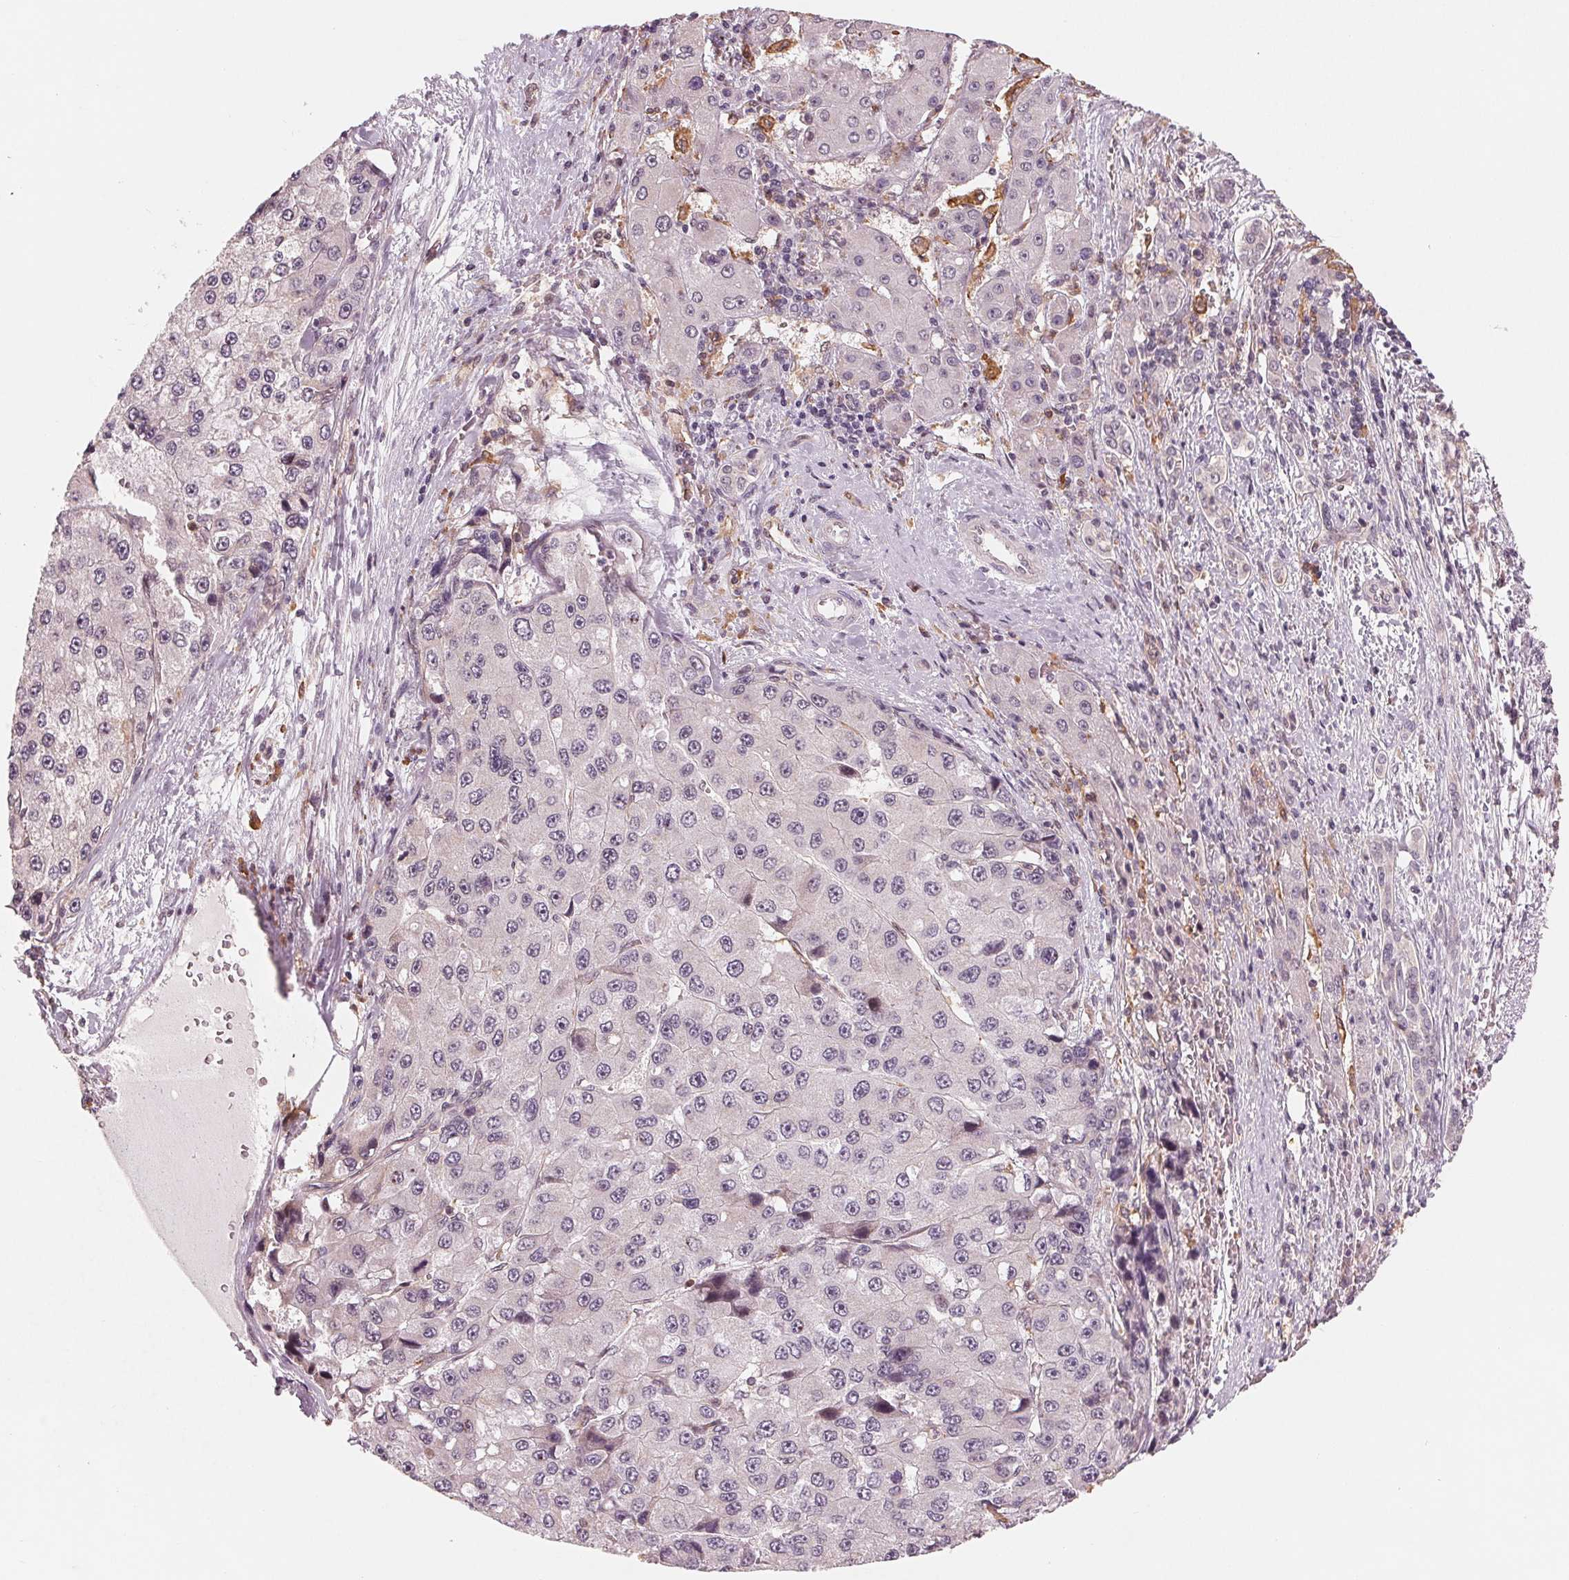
{"staining": {"intensity": "negative", "quantity": "none", "location": "none"}, "tissue": "liver cancer", "cell_type": "Tumor cells", "image_type": "cancer", "snomed": [{"axis": "morphology", "description": "Carcinoma, Hepatocellular, NOS"}, {"axis": "topography", "description": "Liver"}], "caption": "Immunohistochemical staining of human liver cancer demonstrates no significant positivity in tumor cells.", "gene": "IL9R", "patient": {"sex": "female", "age": 73}}